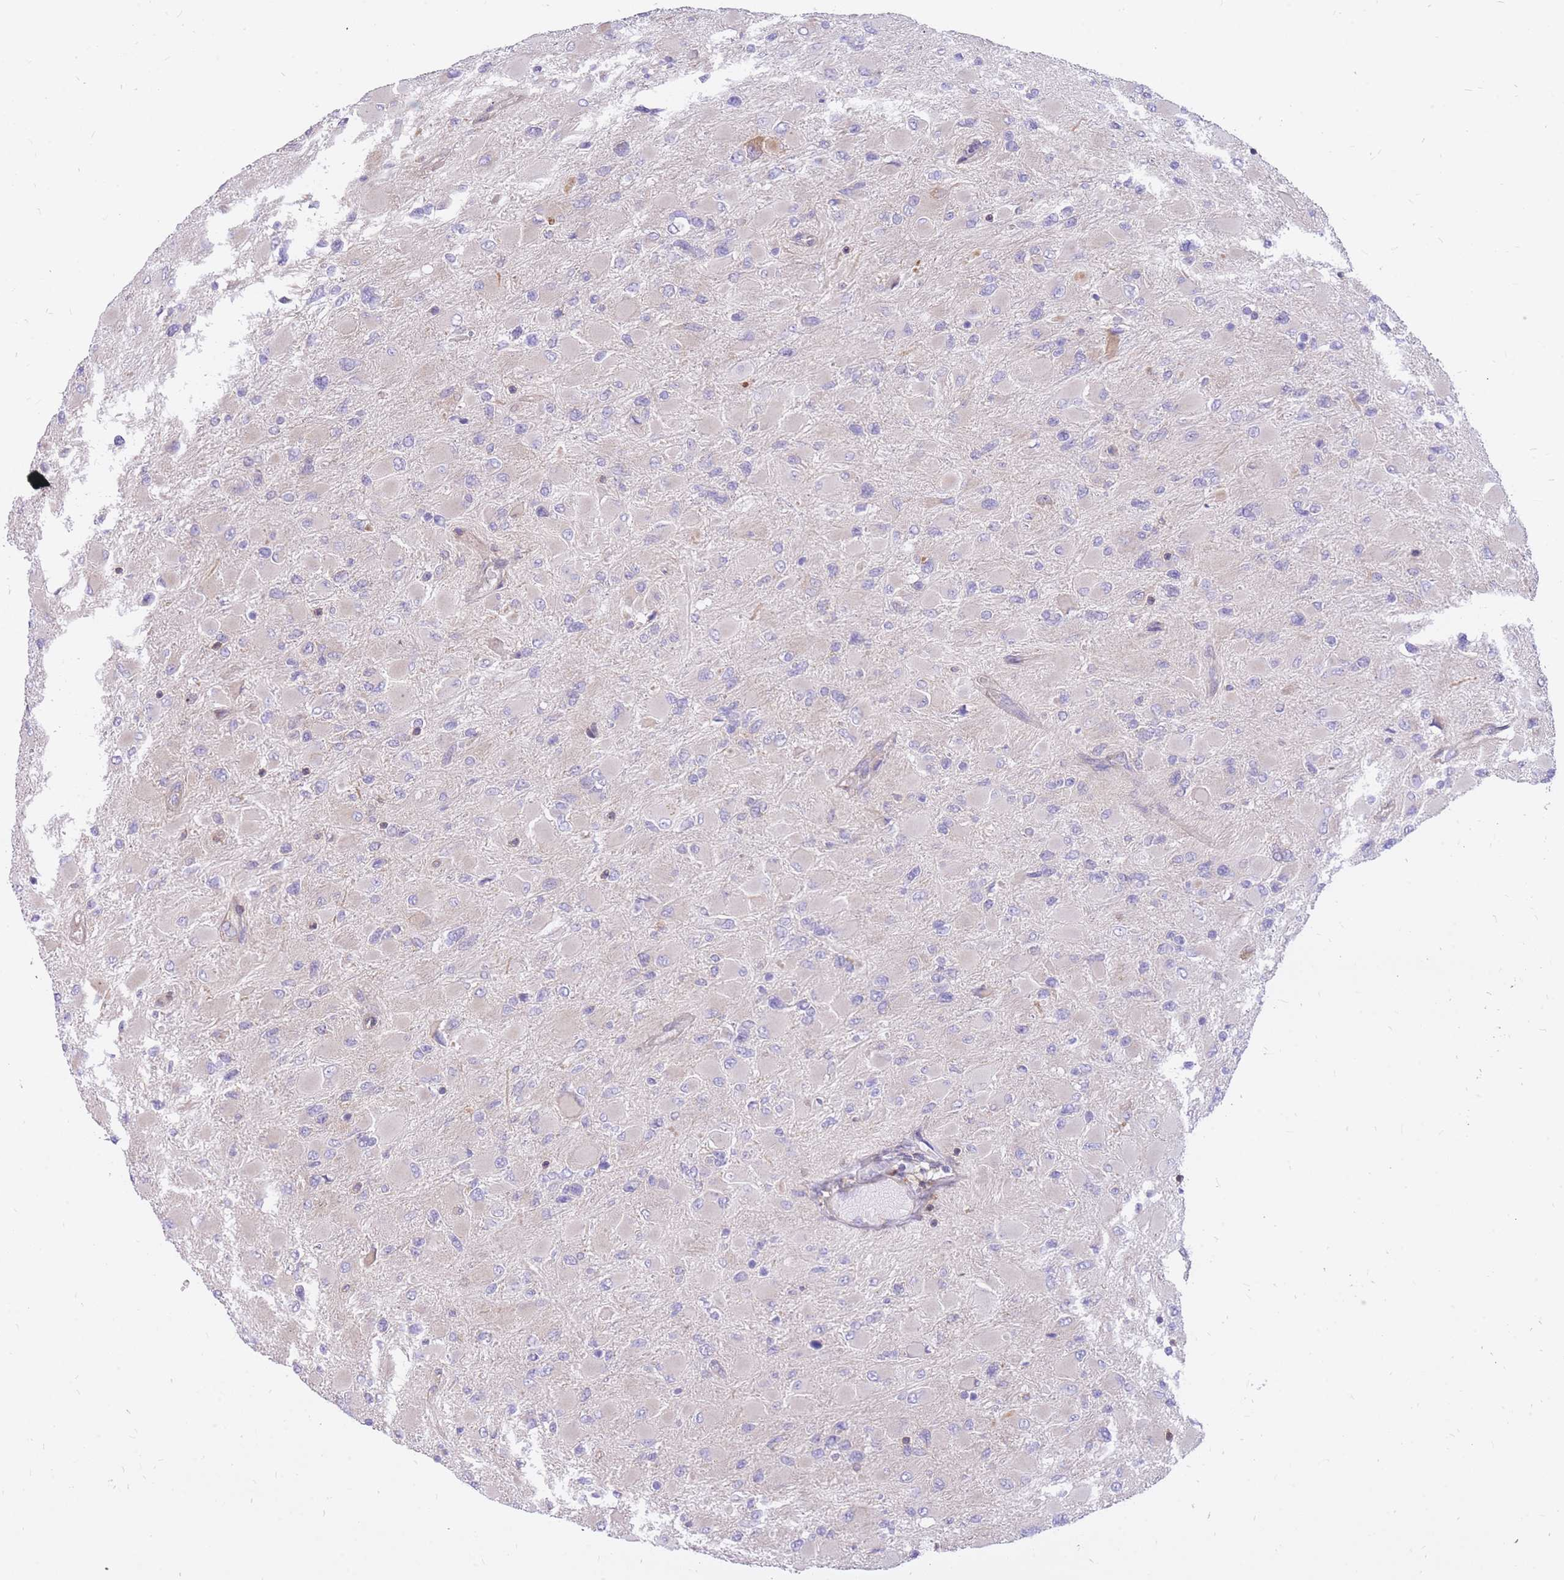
{"staining": {"intensity": "negative", "quantity": "none", "location": "none"}, "tissue": "glioma", "cell_type": "Tumor cells", "image_type": "cancer", "snomed": [{"axis": "morphology", "description": "Glioma, malignant, High grade"}, {"axis": "topography", "description": "Cerebral cortex"}], "caption": "Immunohistochemistry (IHC) micrograph of high-grade glioma (malignant) stained for a protein (brown), which shows no positivity in tumor cells.", "gene": "GBP7", "patient": {"sex": "female", "age": 36}}